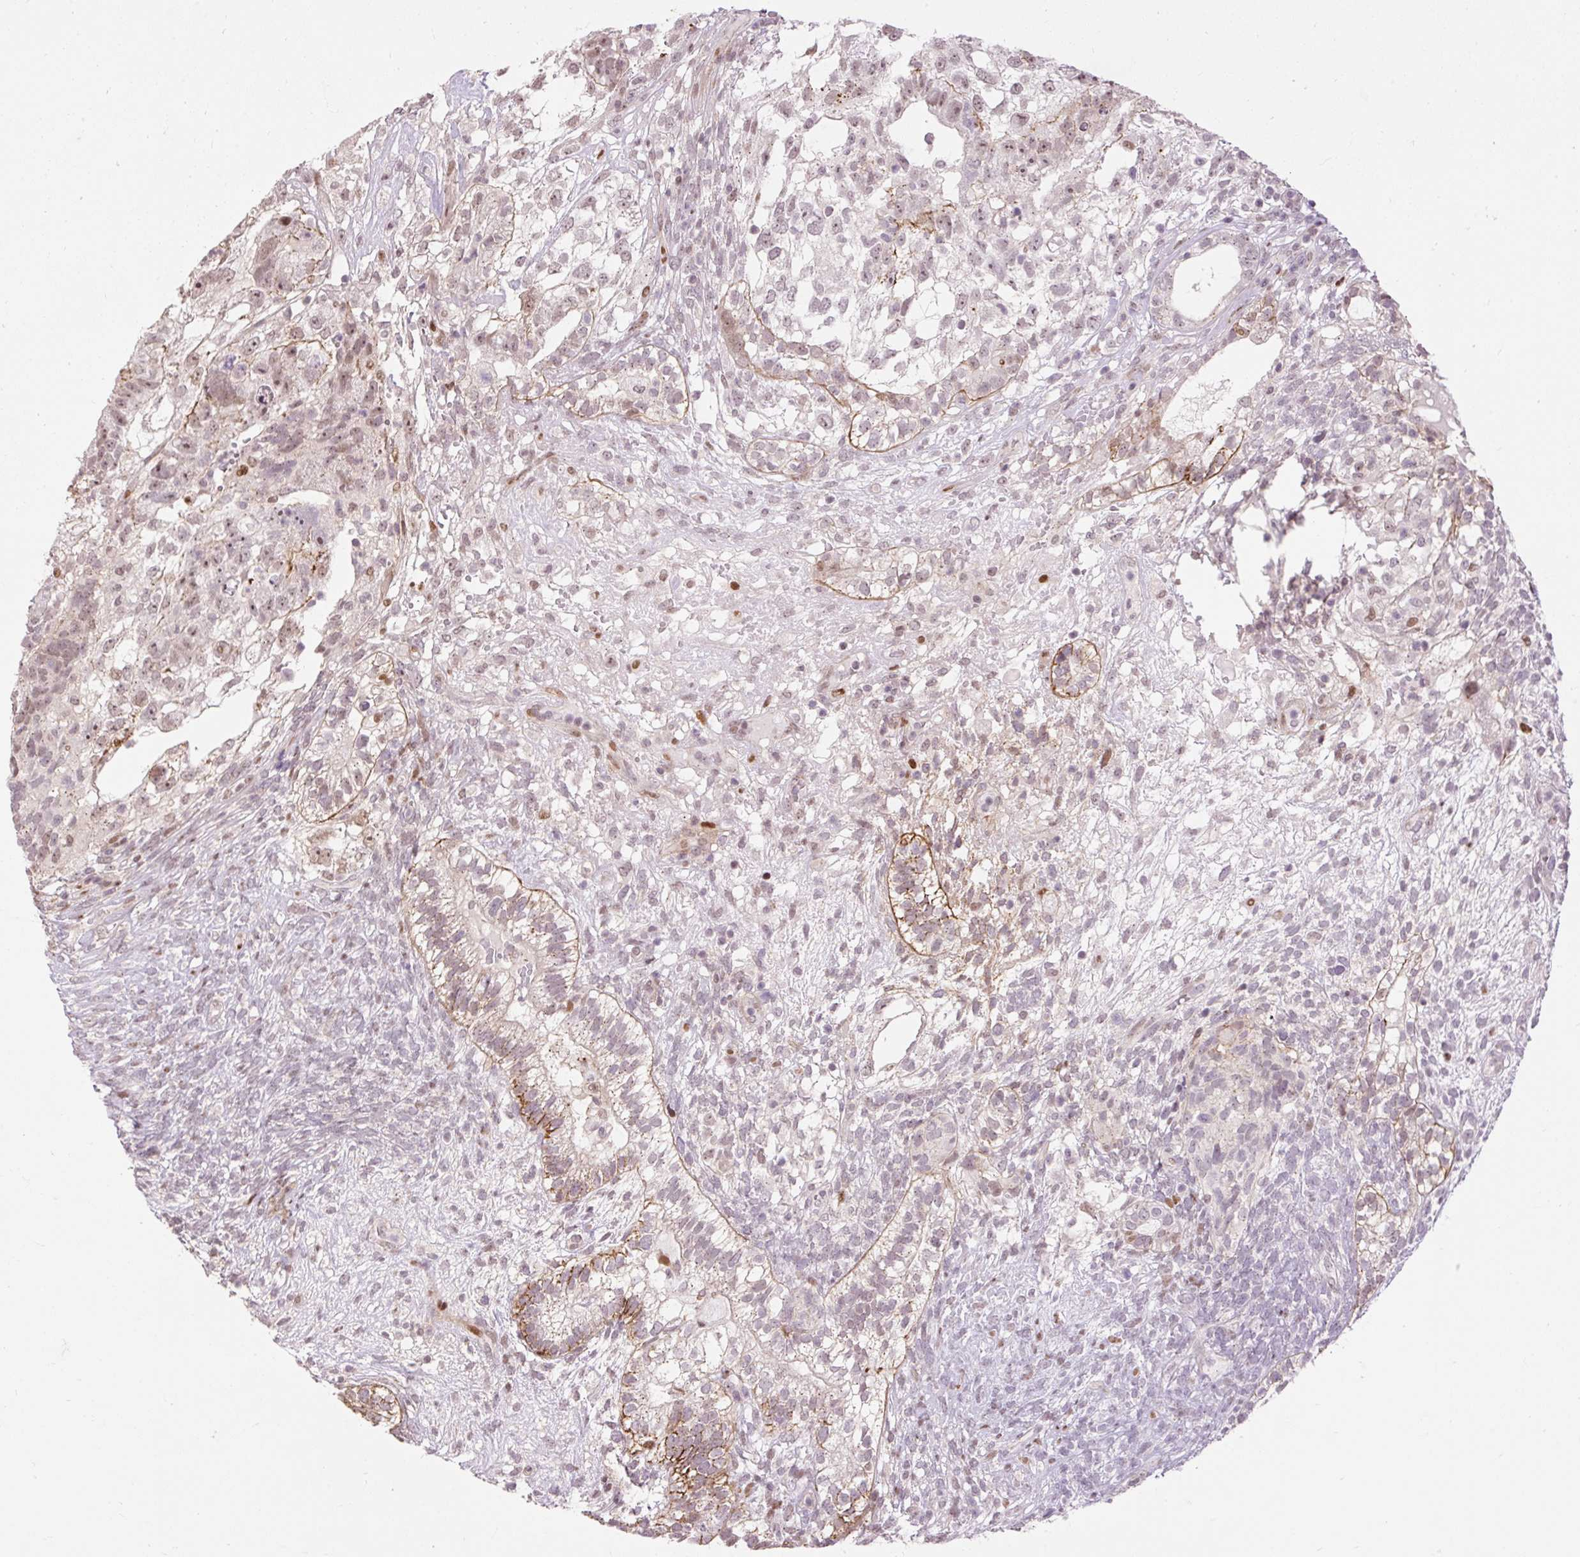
{"staining": {"intensity": "weak", "quantity": "25%-75%", "location": "nuclear"}, "tissue": "testis cancer", "cell_type": "Tumor cells", "image_type": "cancer", "snomed": [{"axis": "morphology", "description": "Seminoma, NOS"}, {"axis": "morphology", "description": "Carcinoma, Embryonal, NOS"}, {"axis": "topography", "description": "Testis"}], "caption": "A brown stain labels weak nuclear staining of a protein in human testis seminoma tumor cells.", "gene": "RIPPLY3", "patient": {"sex": "male", "age": 41}}